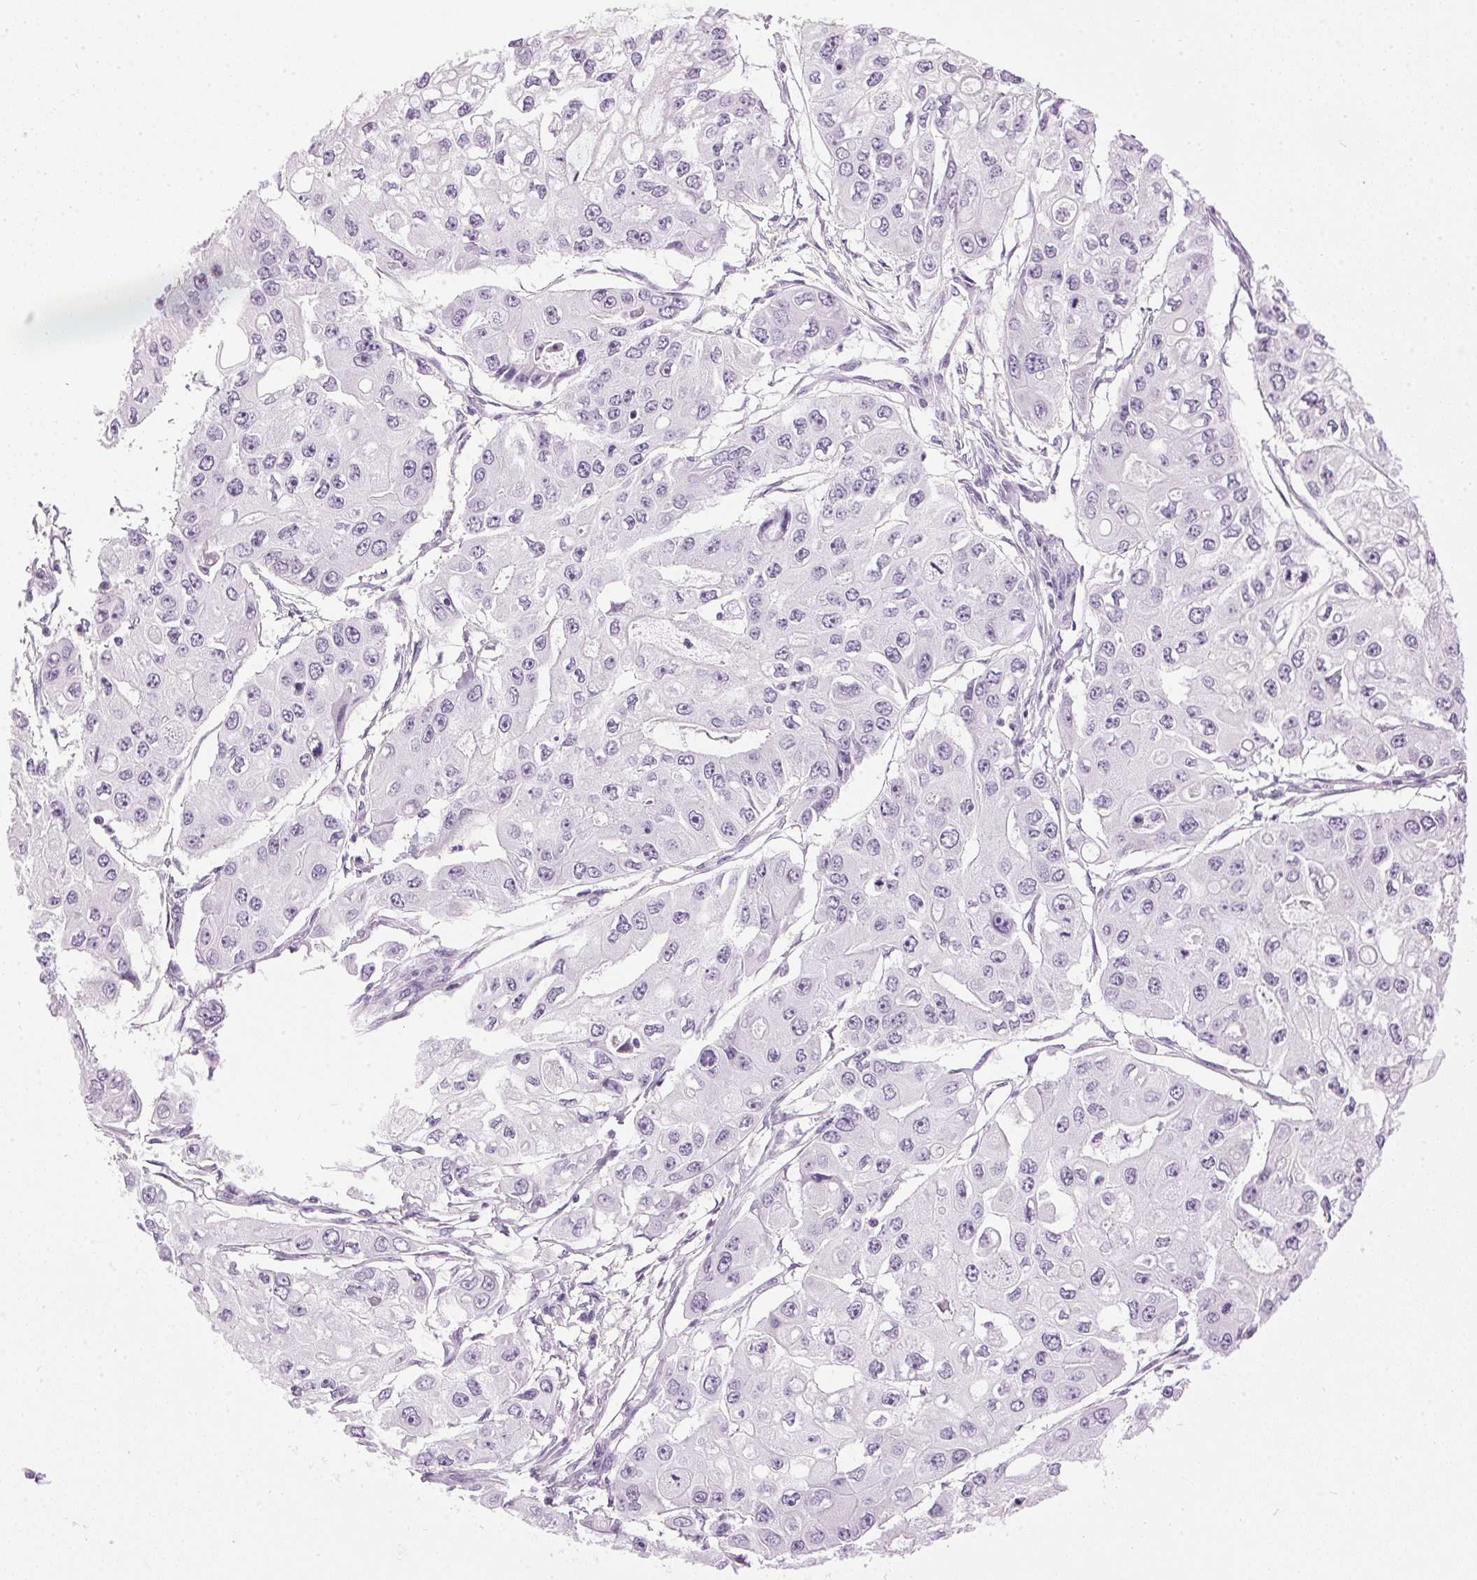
{"staining": {"intensity": "negative", "quantity": "none", "location": "none"}, "tissue": "ovarian cancer", "cell_type": "Tumor cells", "image_type": "cancer", "snomed": [{"axis": "morphology", "description": "Cystadenocarcinoma, serous, NOS"}, {"axis": "topography", "description": "Ovary"}], "caption": "This is a micrograph of immunohistochemistry (IHC) staining of serous cystadenocarcinoma (ovarian), which shows no positivity in tumor cells. (DAB (3,3'-diaminobenzidine) immunohistochemistry (IHC), high magnification).", "gene": "SP7", "patient": {"sex": "female", "age": 56}}